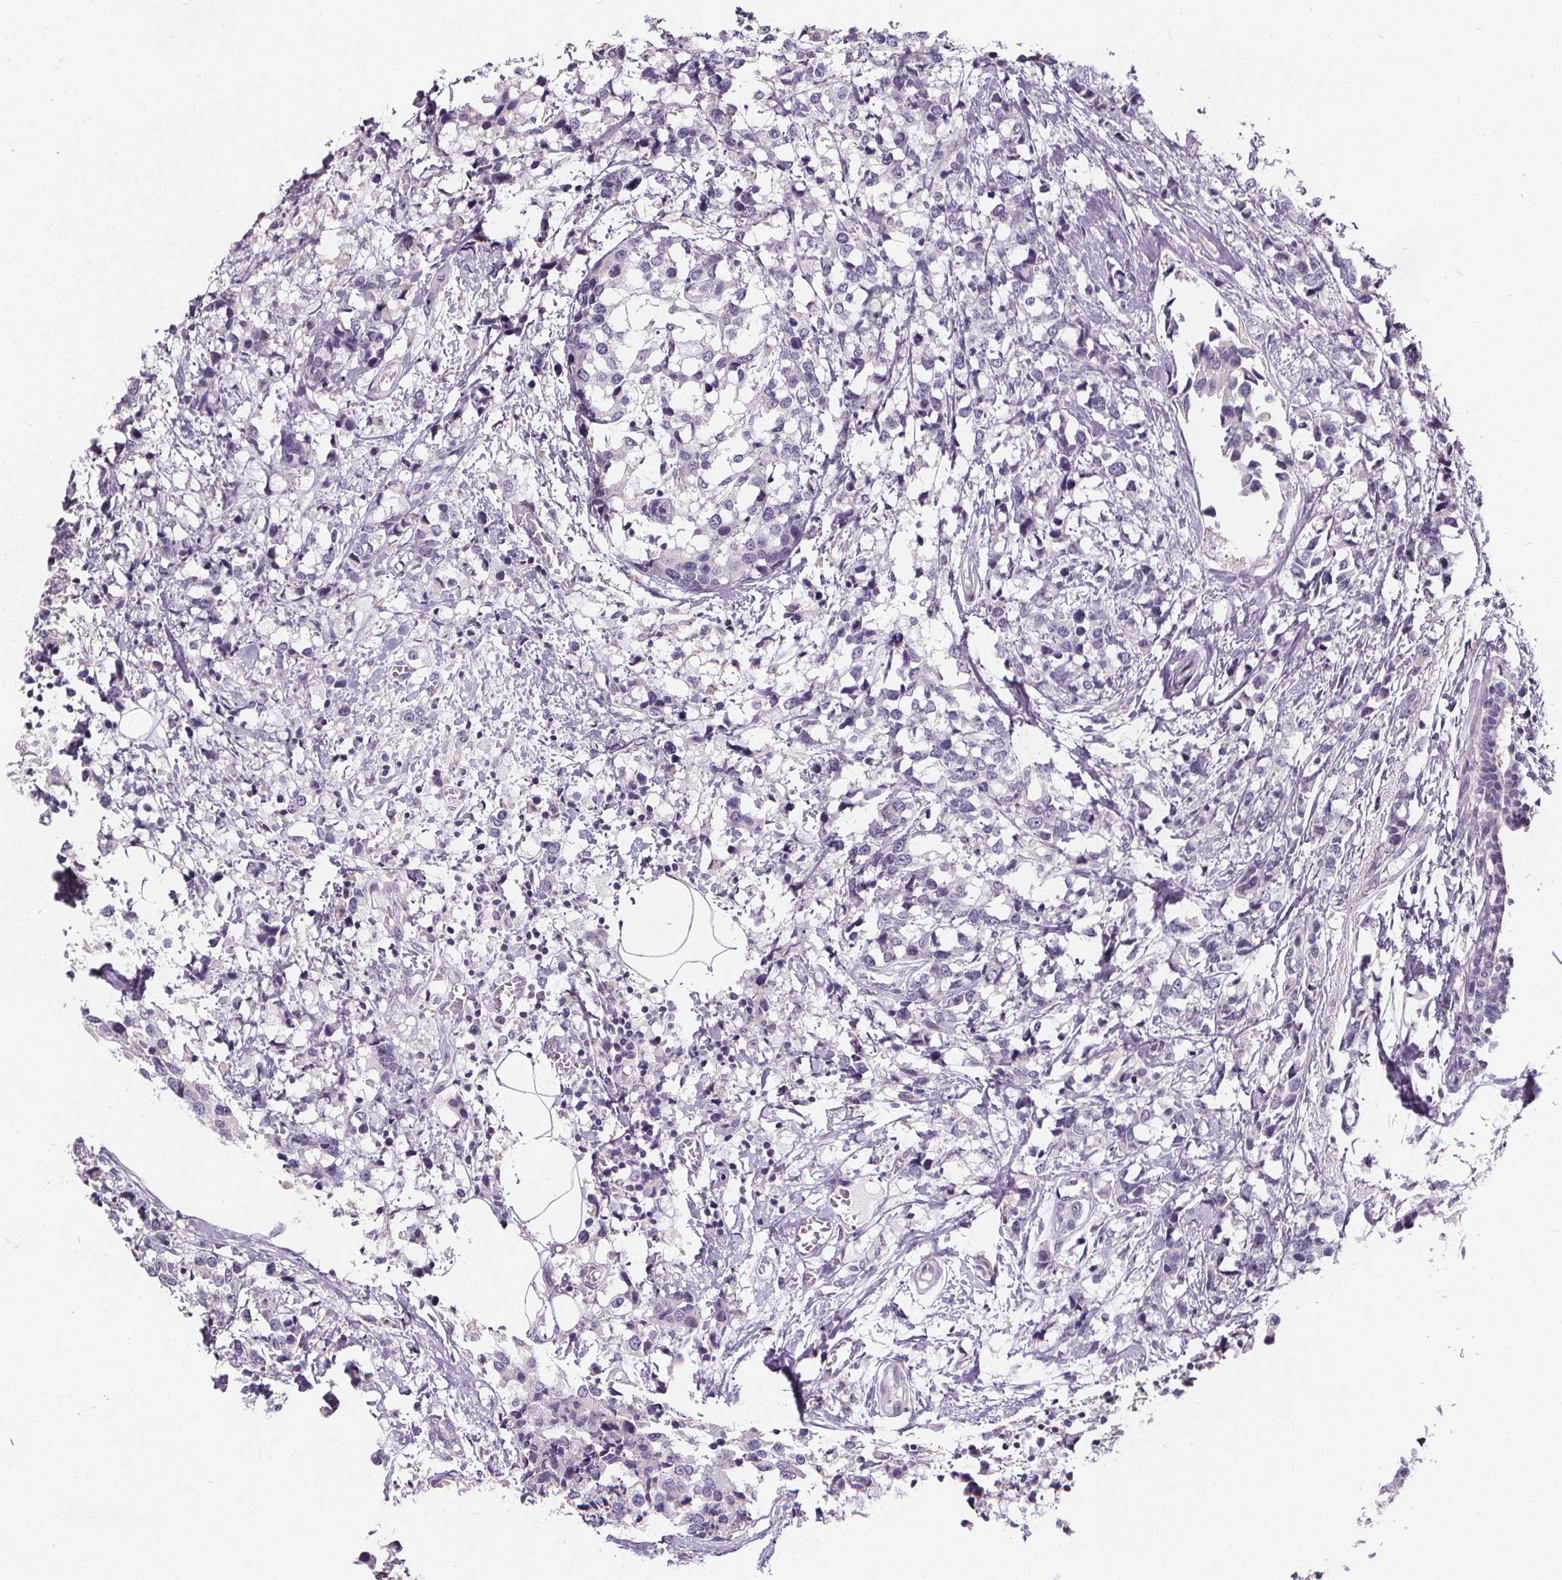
{"staining": {"intensity": "negative", "quantity": "none", "location": "none"}, "tissue": "breast cancer", "cell_type": "Tumor cells", "image_type": "cancer", "snomed": [{"axis": "morphology", "description": "Lobular carcinoma"}, {"axis": "topography", "description": "Breast"}], "caption": "Immunohistochemistry of human breast lobular carcinoma shows no positivity in tumor cells.", "gene": "ATP6V1D", "patient": {"sex": "female", "age": 59}}